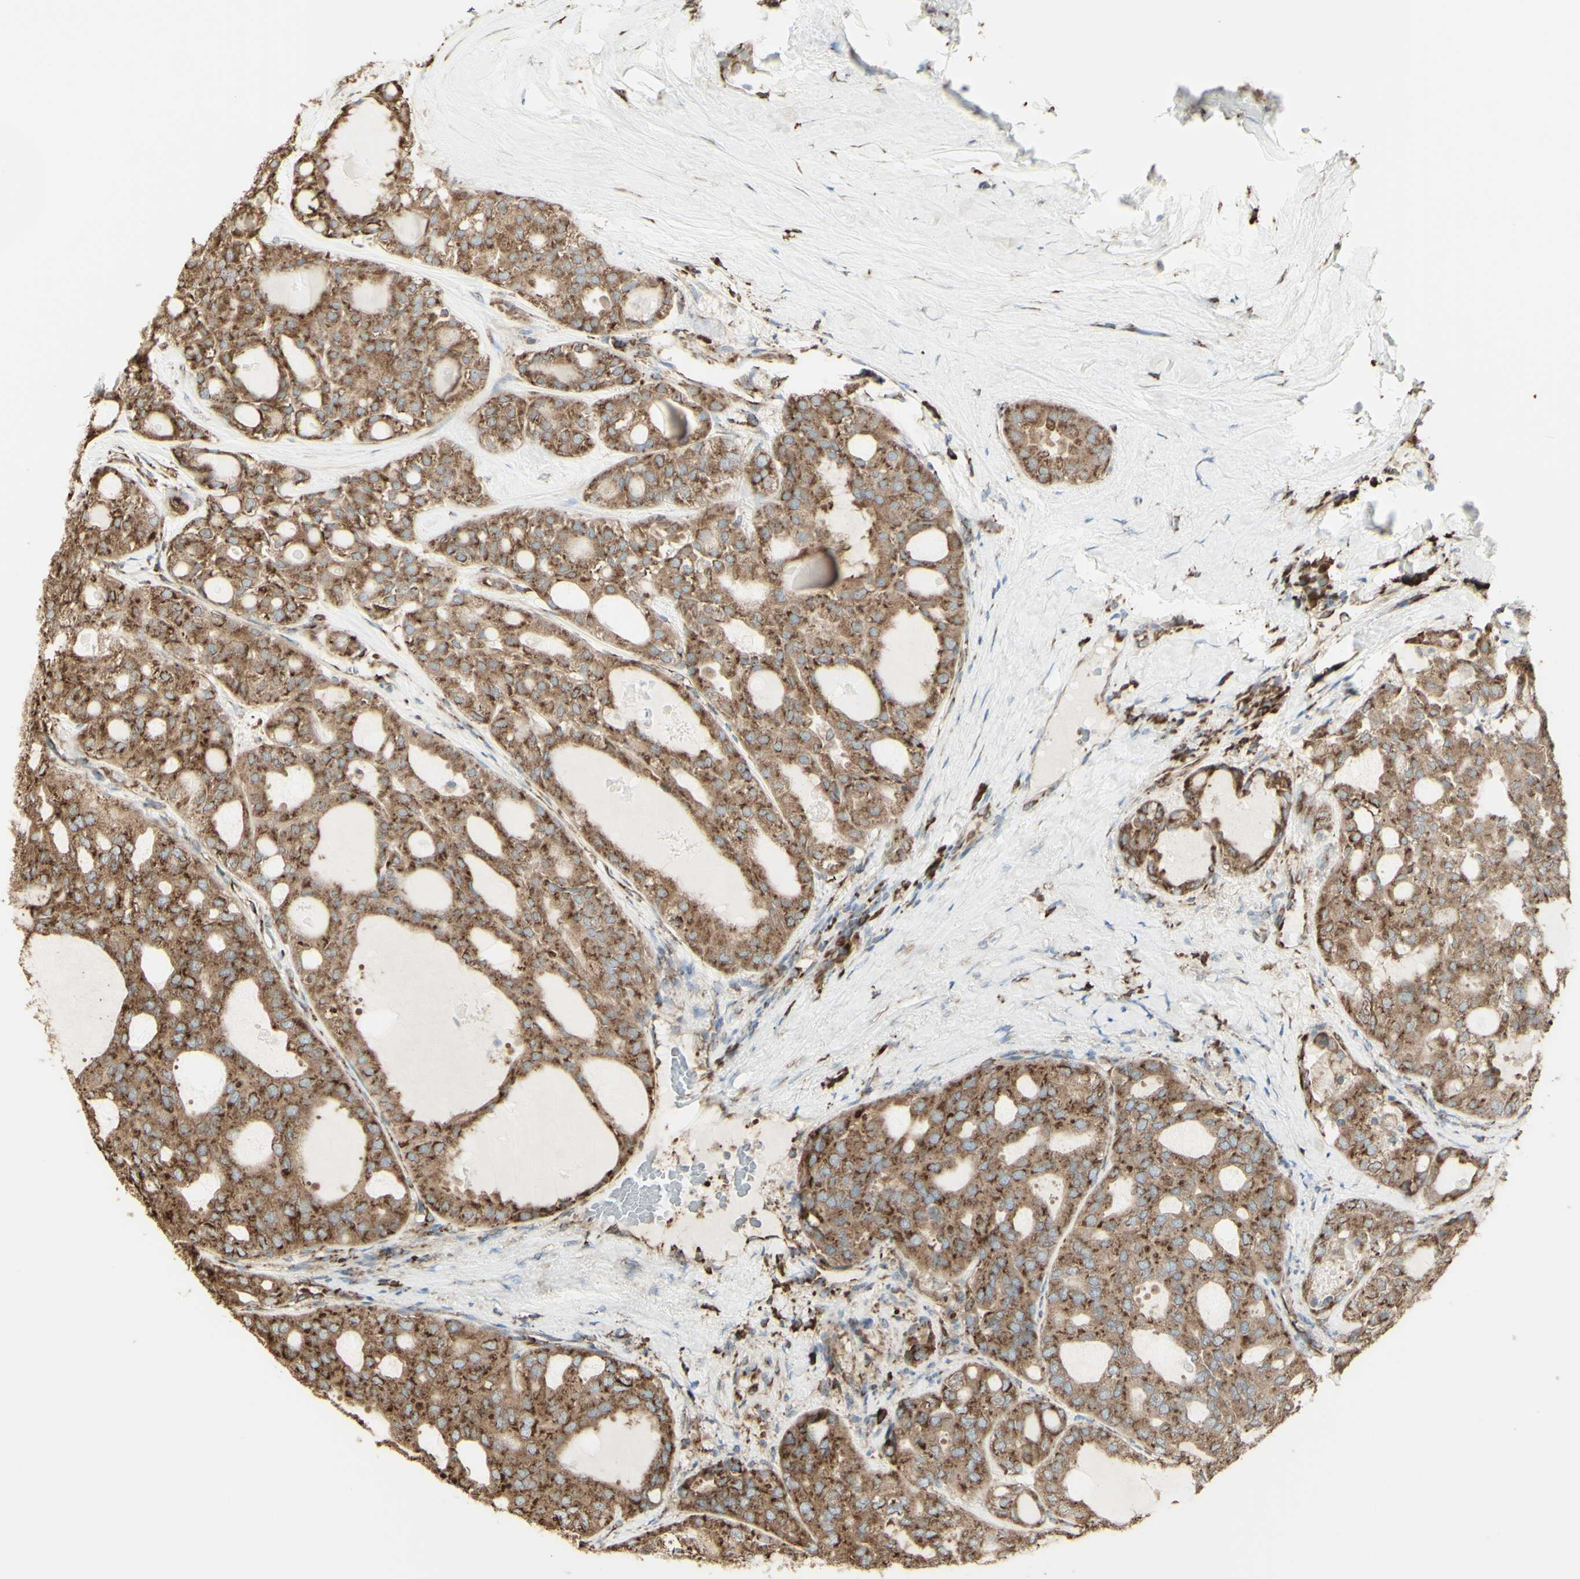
{"staining": {"intensity": "moderate", "quantity": ">75%", "location": "cytoplasmic/membranous"}, "tissue": "thyroid cancer", "cell_type": "Tumor cells", "image_type": "cancer", "snomed": [{"axis": "morphology", "description": "Follicular adenoma carcinoma, NOS"}, {"axis": "topography", "description": "Thyroid gland"}], "caption": "The photomicrograph shows a brown stain indicating the presence of a protein in the cytoplasmic/membranous of tumor cells in thyroid cancer (follicular adenoma carcinoma).", "gene": "EEF1B2", "patient": {"sex": "male", "age": 75}}